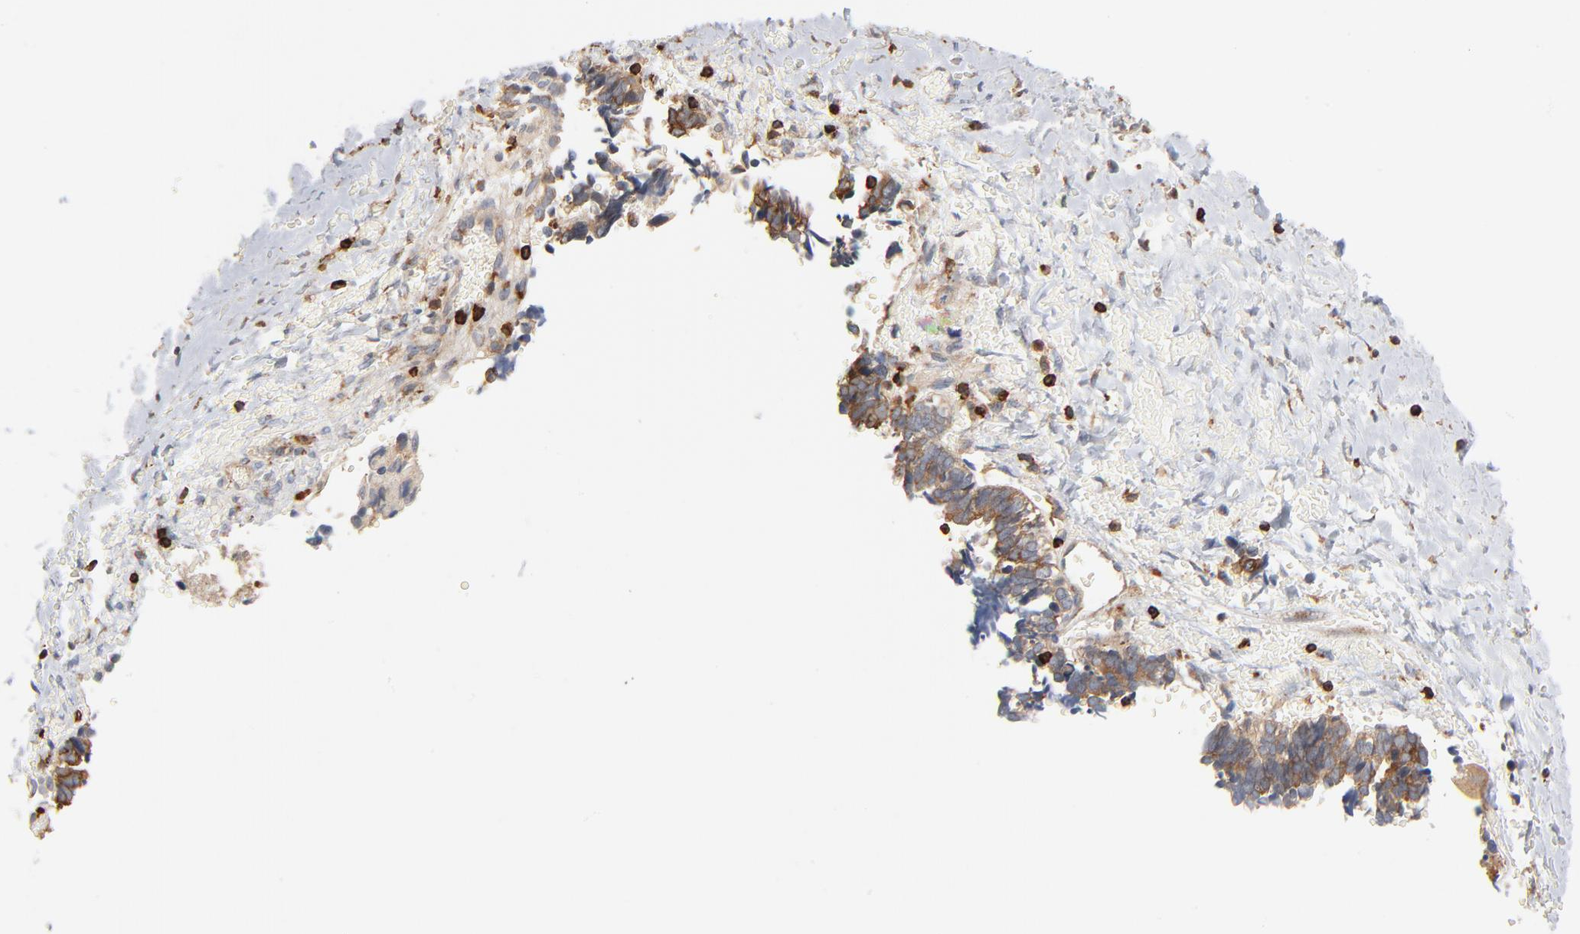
{"staining": {"intensity": "moderate", "quantity": ">75%", "location": "cytoplasmic/membranous"}, "tissue": "ovarian cancer", "cell_type": "Tumor cells", "image_type": "cancer", "snomed": [{"axis": "morphology", "description": "Cystadenocarcinoma, serous, NOS"}, {"axis": "topography", "description": "Ovary"}], "caption": "IHC image of serous cystadenocarcinoma (ovarian) stained for a protein (brown), which demonstrates medium levels of moderate cytoplasmic/membranous expression in approximately >75% of tumor cells.", "gene": "SH3KBP1", "patient": {"sex": "female", "age": 77}}